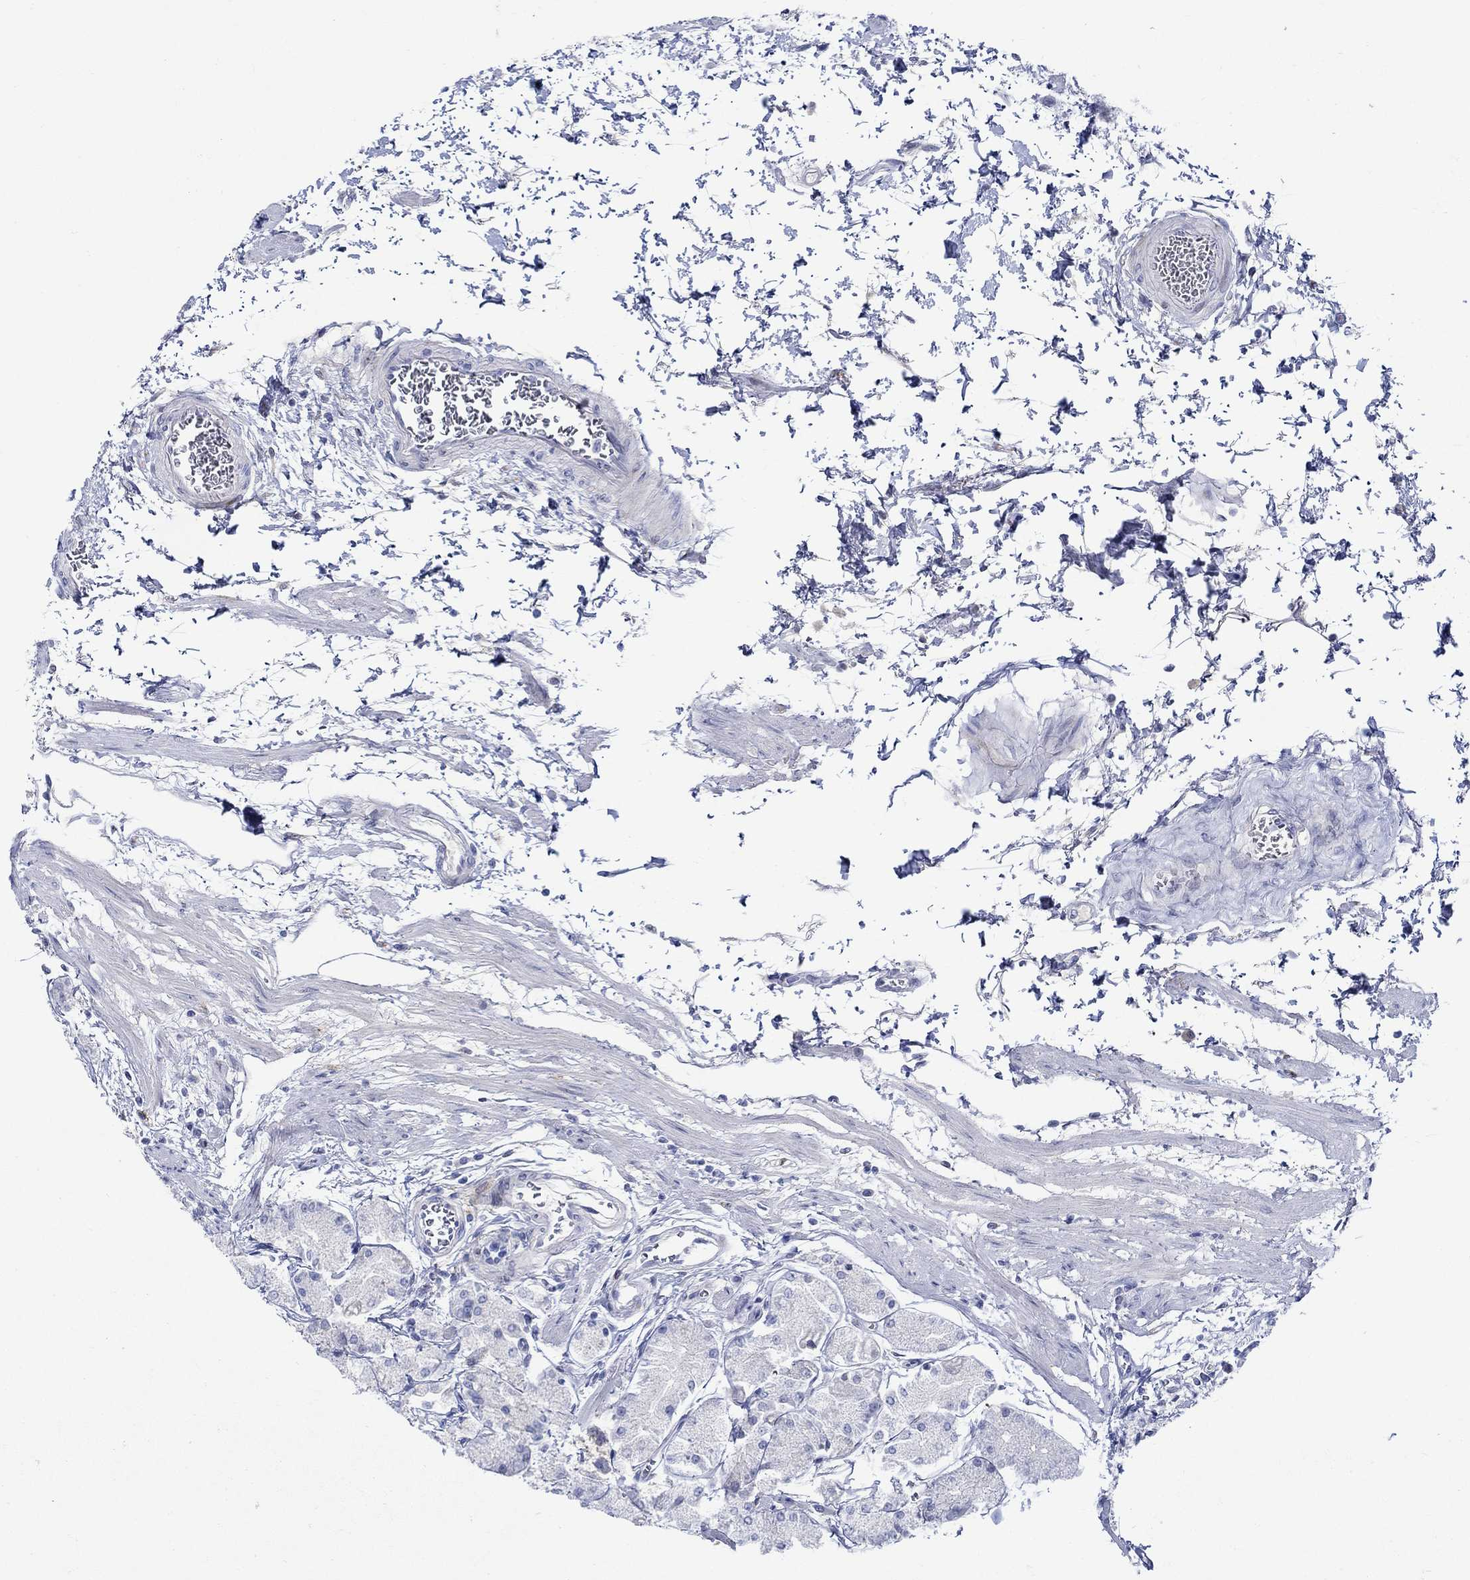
{"staining": {"intensity": "negative", "quantity": "none", "location": "none"}, "tissue": "stomach", "cell_type": "Glandular cells", "image_type": "normal", "snomed": [{"axis": "morphology", "description": "Normal tissue, NOS"}, {"axis": "topography", "description": "Stomach, upper"}], "caption": "IHC image of unremarkable stomach: stomach stained with DAB displays no significant protein staining in glandular cells.", "gene": "KSR2", "patient": {"sex": "male", "age": 60}}